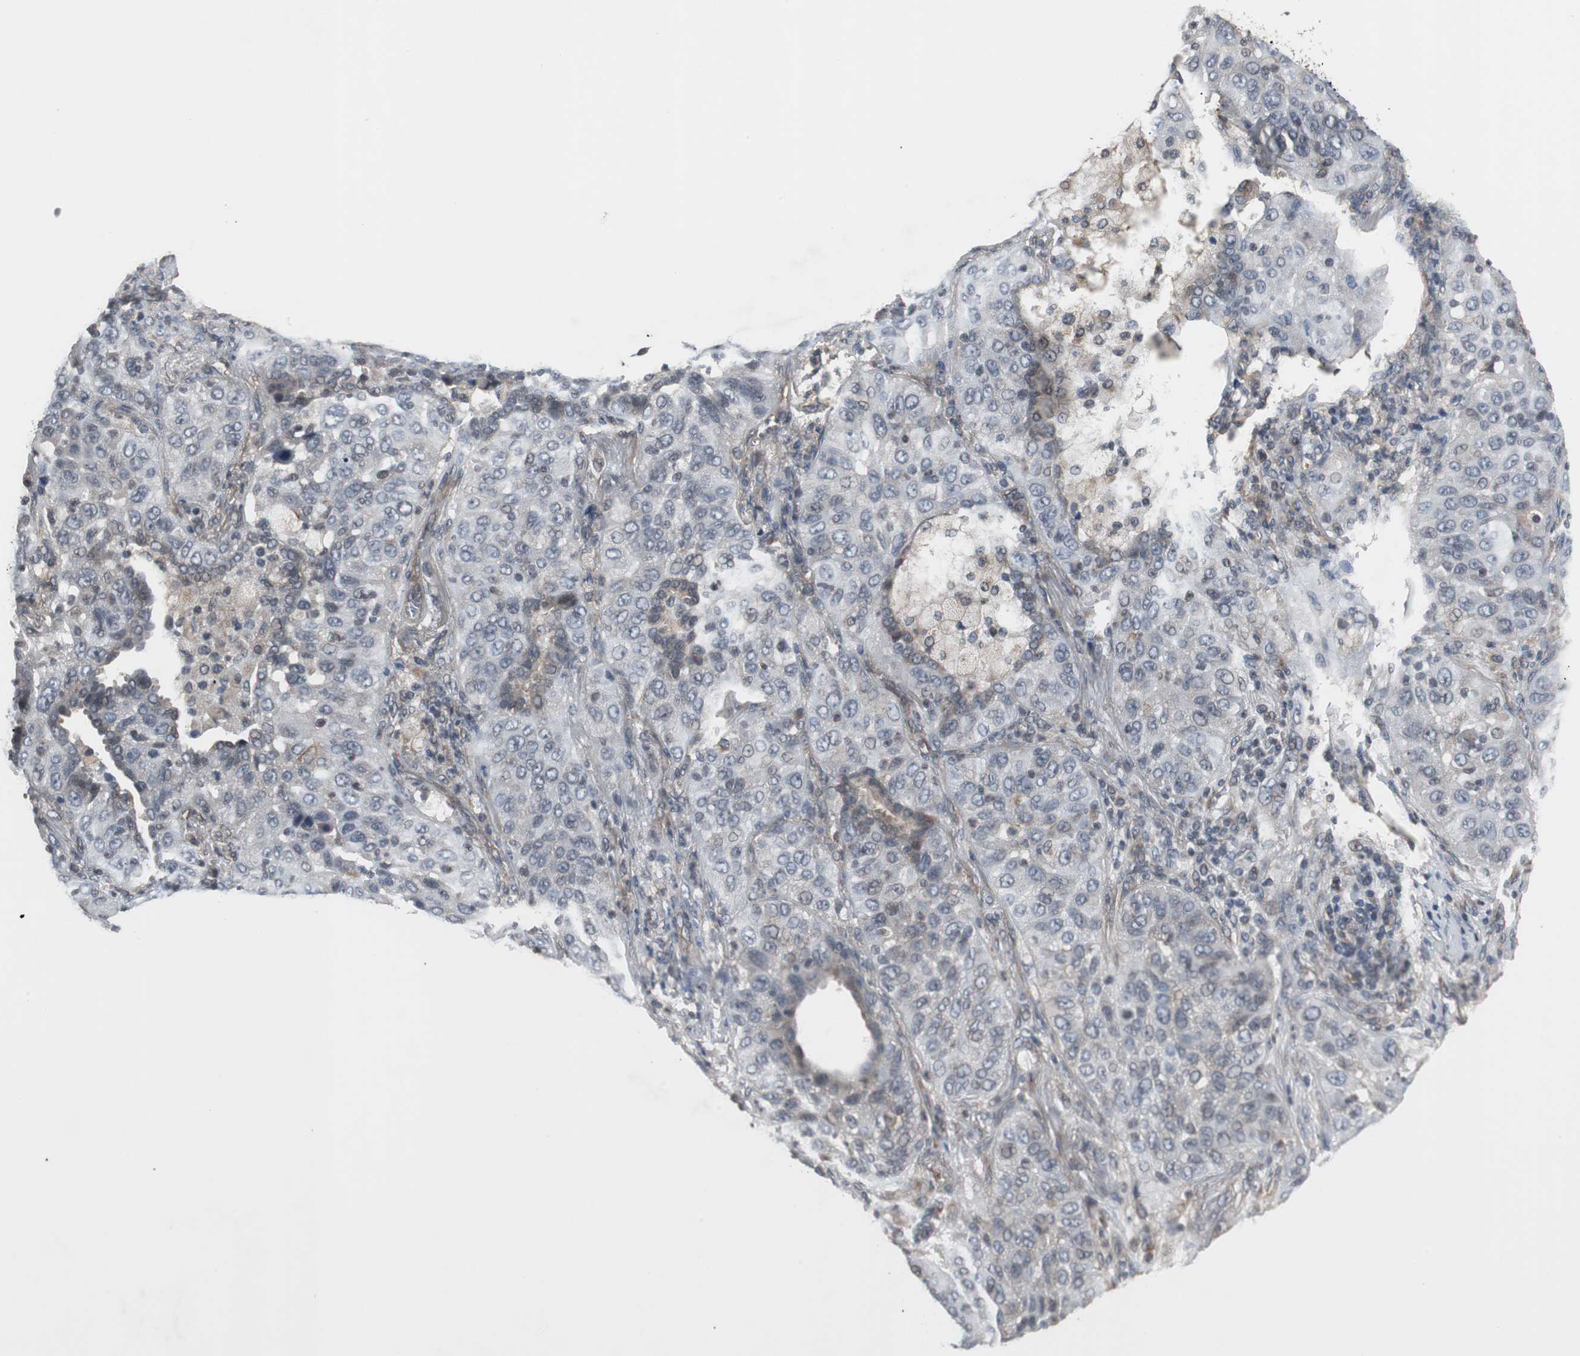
{"staining": {"intensity": "weak", "quantity": "25%-75%", "location": "cytoplasmic/membranous"}, "tissue": "lung cancer", "cell_type": "Tumor cells", "image_type": "cancer", "snomed": [{"axis": "morphology", "description": "Squamous cell carcinoma, NOS"}, {"axis": "topography", "description": "Lung"}], "caption": "A low amount of weak cytoplasmic/membranous staining is present in about 25%-75% of tumor cells in squamous cell carcinoma (lung) tissue.", "gene": "ATP2B2", "patient": {"sex": "female", "age": 67}}